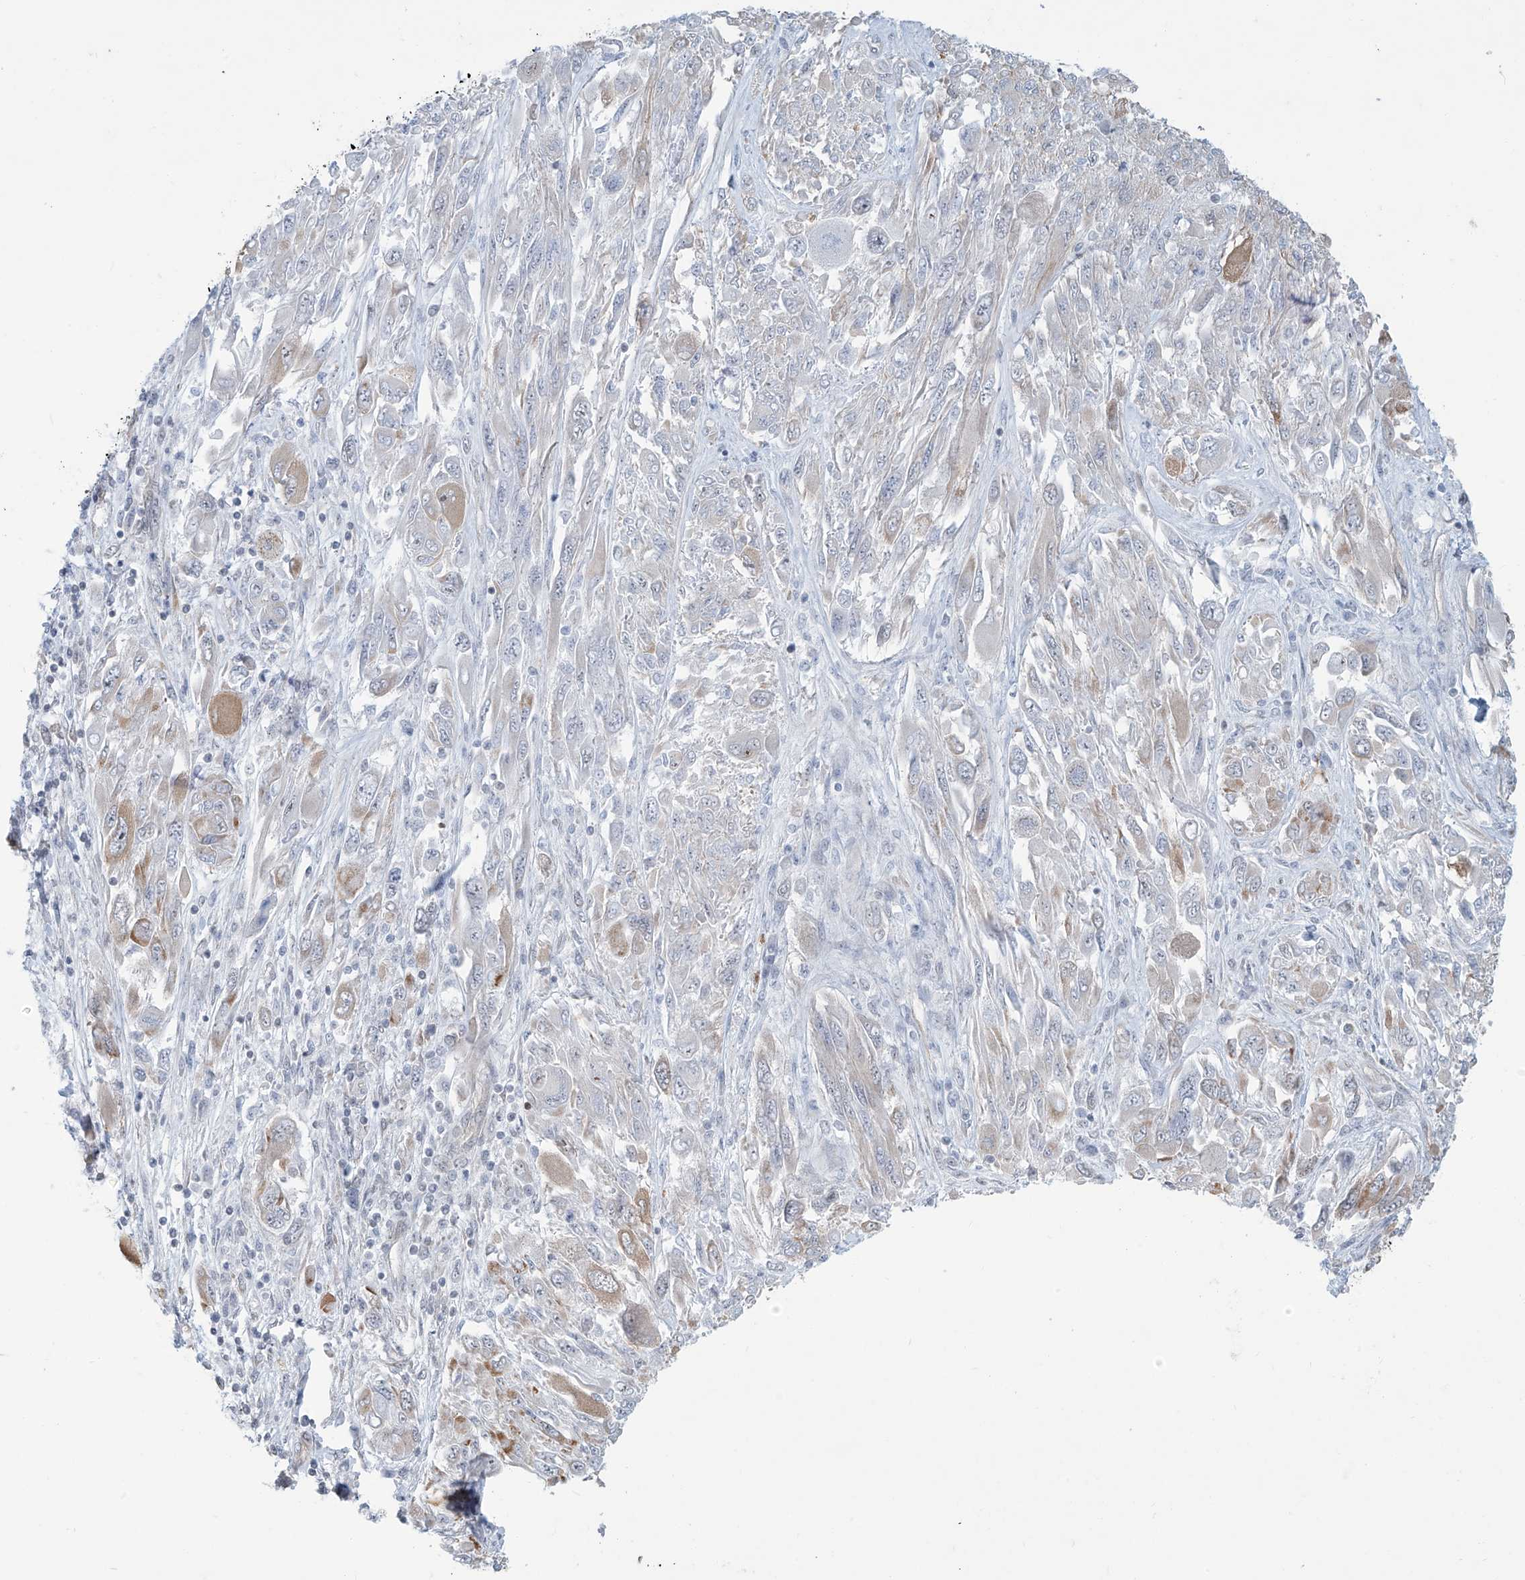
{"staining": {"intensity": "weak", "quantity": "<25%", "location": "cytoplasmic/membranous"}, "tissue": "melanoma", "cell_type": "Tumor cells", "image_type": "cancer", "snomed": [{"axis": "morphology", "description": "Malignant melanoma, NOS"}, {"axis": "topography", "description": "Skin"}], "caption": "Tumor cells show no significant staining in melanoma.", "gene": "SARNP", "patient": {"sex": "female", "age": 91}}